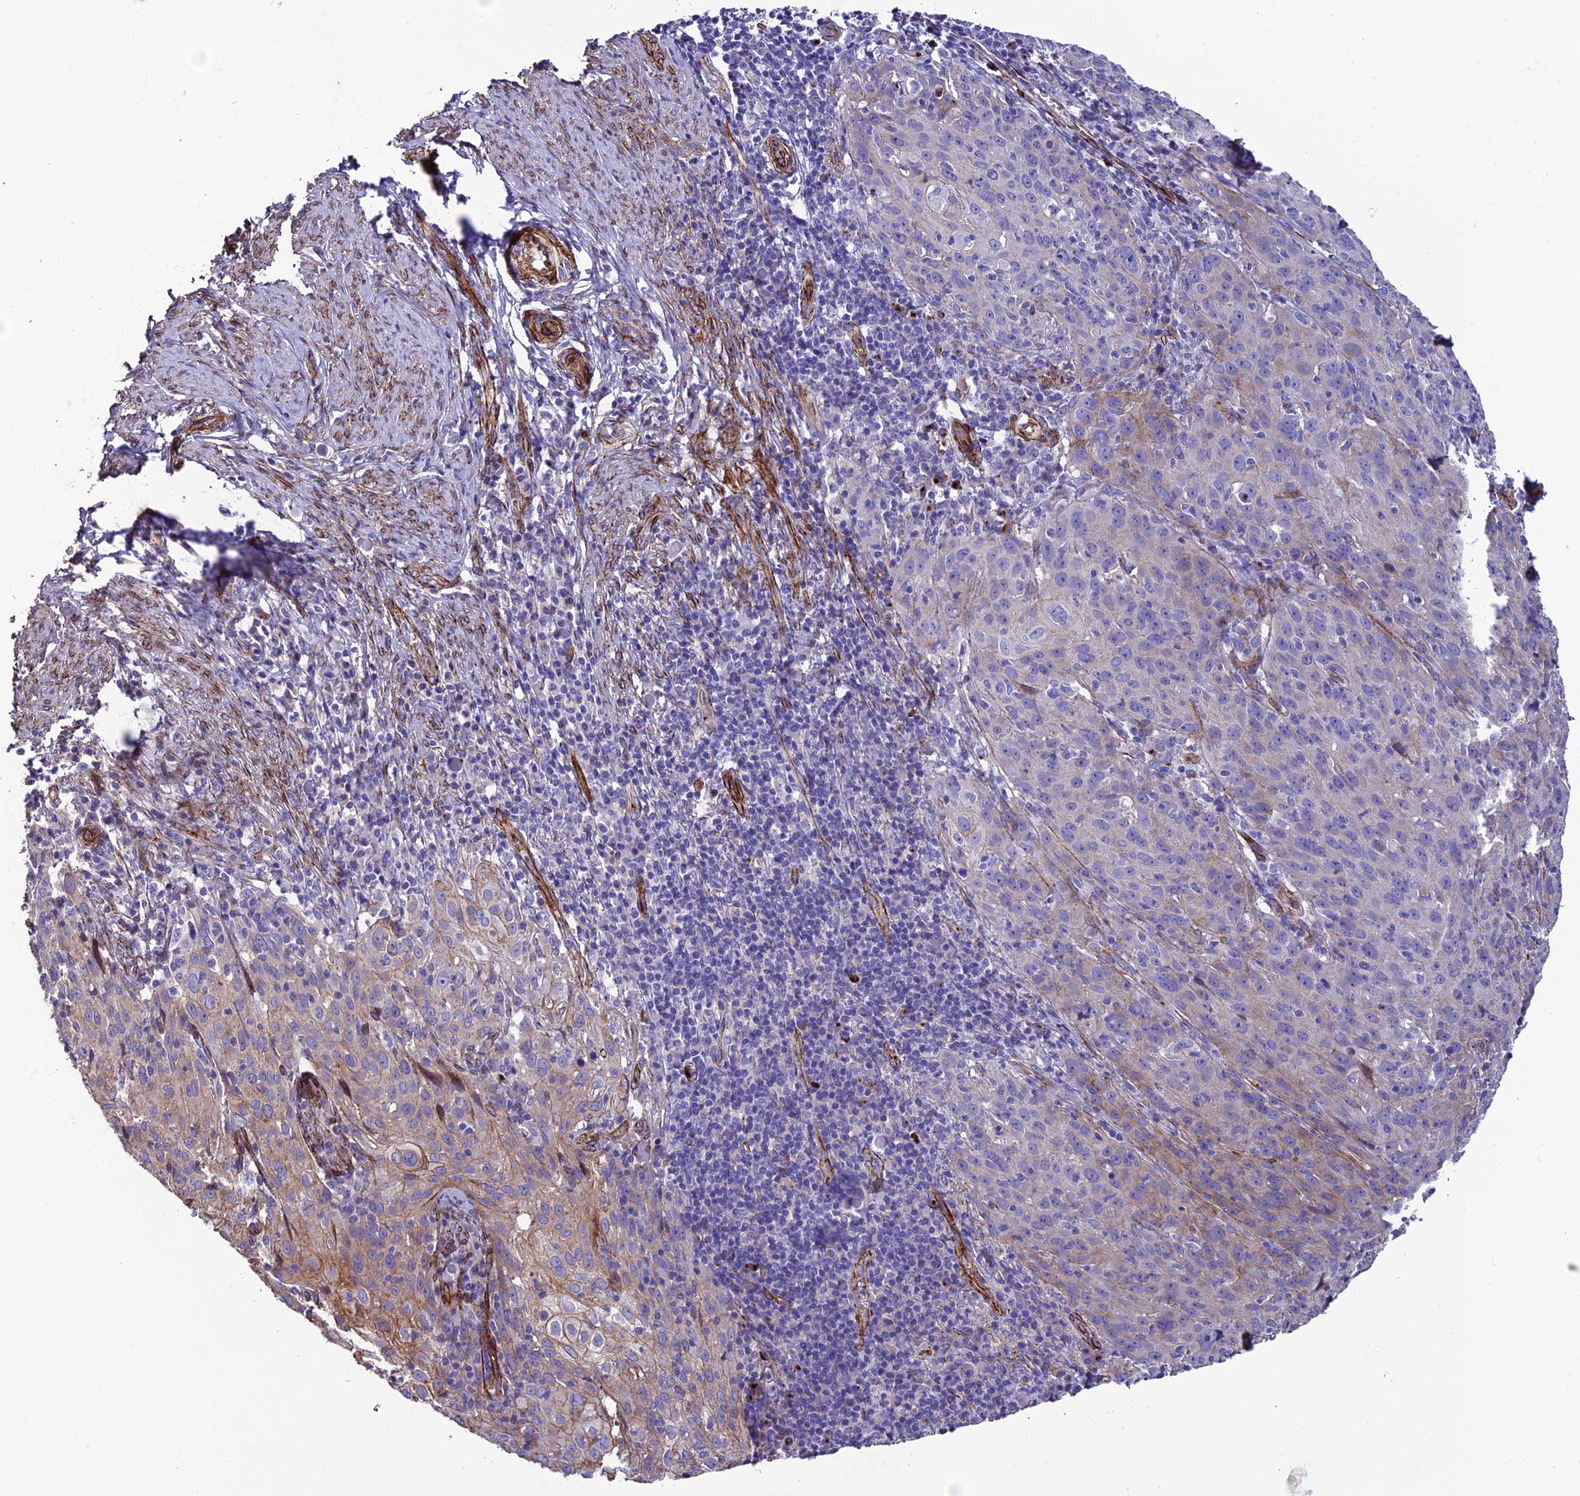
{"staining": {"intensity": "weak", "quantity": "<25%", "location": "cytoplasmic/membranous"}, "tissue": "cervical cancer", "cell_type": "Tumor cells", "image_type": "cancer", "snomed": [{"axis": "morphology", "description": "Squamous cell carcinoma, NOS"}, {"axis": "topography", "description": "Cervix"}], "caption": "Immunohistochemistry micrograph of neoplastic tissue: human cervical squamous cell carcinoma stained with DAB shows no significant protein expression in tumor cells.", "gene": "REX1BD", "patient": {"sex": "female", "age": 50}}